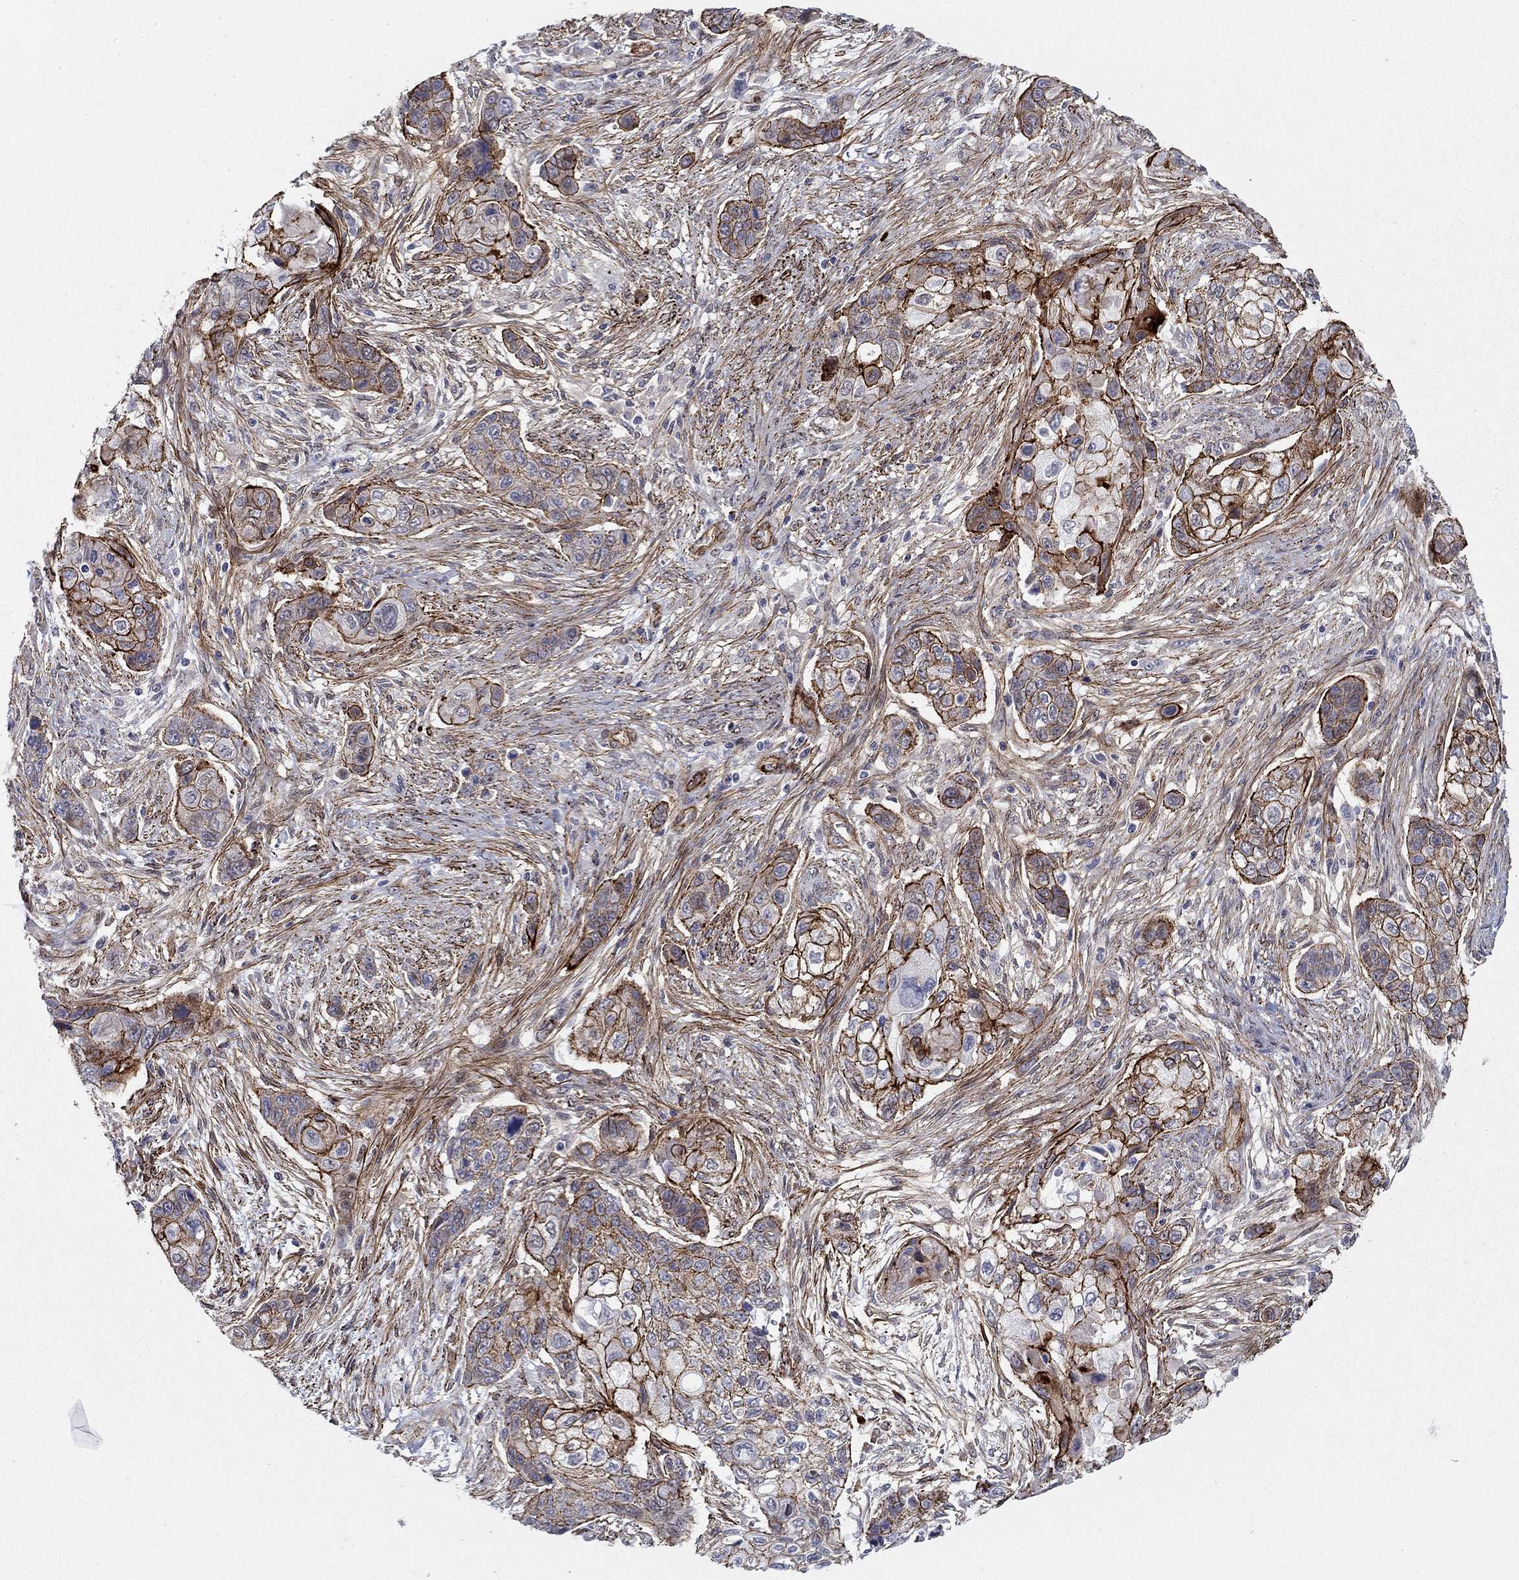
{"staining": {"intensity": "strong", "quantity": "25%-75%", "location": "cytoplasmic/membranous"}, "tissue": "lung cancer", "cell_type": "Tumor cells", "image_type": "cancer", "snomed": [{"axis": "morphology", "description": "Squamous cell carcinoma, NOS"}, {"axis": "topography", "description": "Lung"}], "caption": "Human squamous cell carcinoma (lung) stained with a protein marker demonstrates strong staining in tumor cells.", "gene": "KRBA1", "patient": {"sex": "male", "age": 69}}